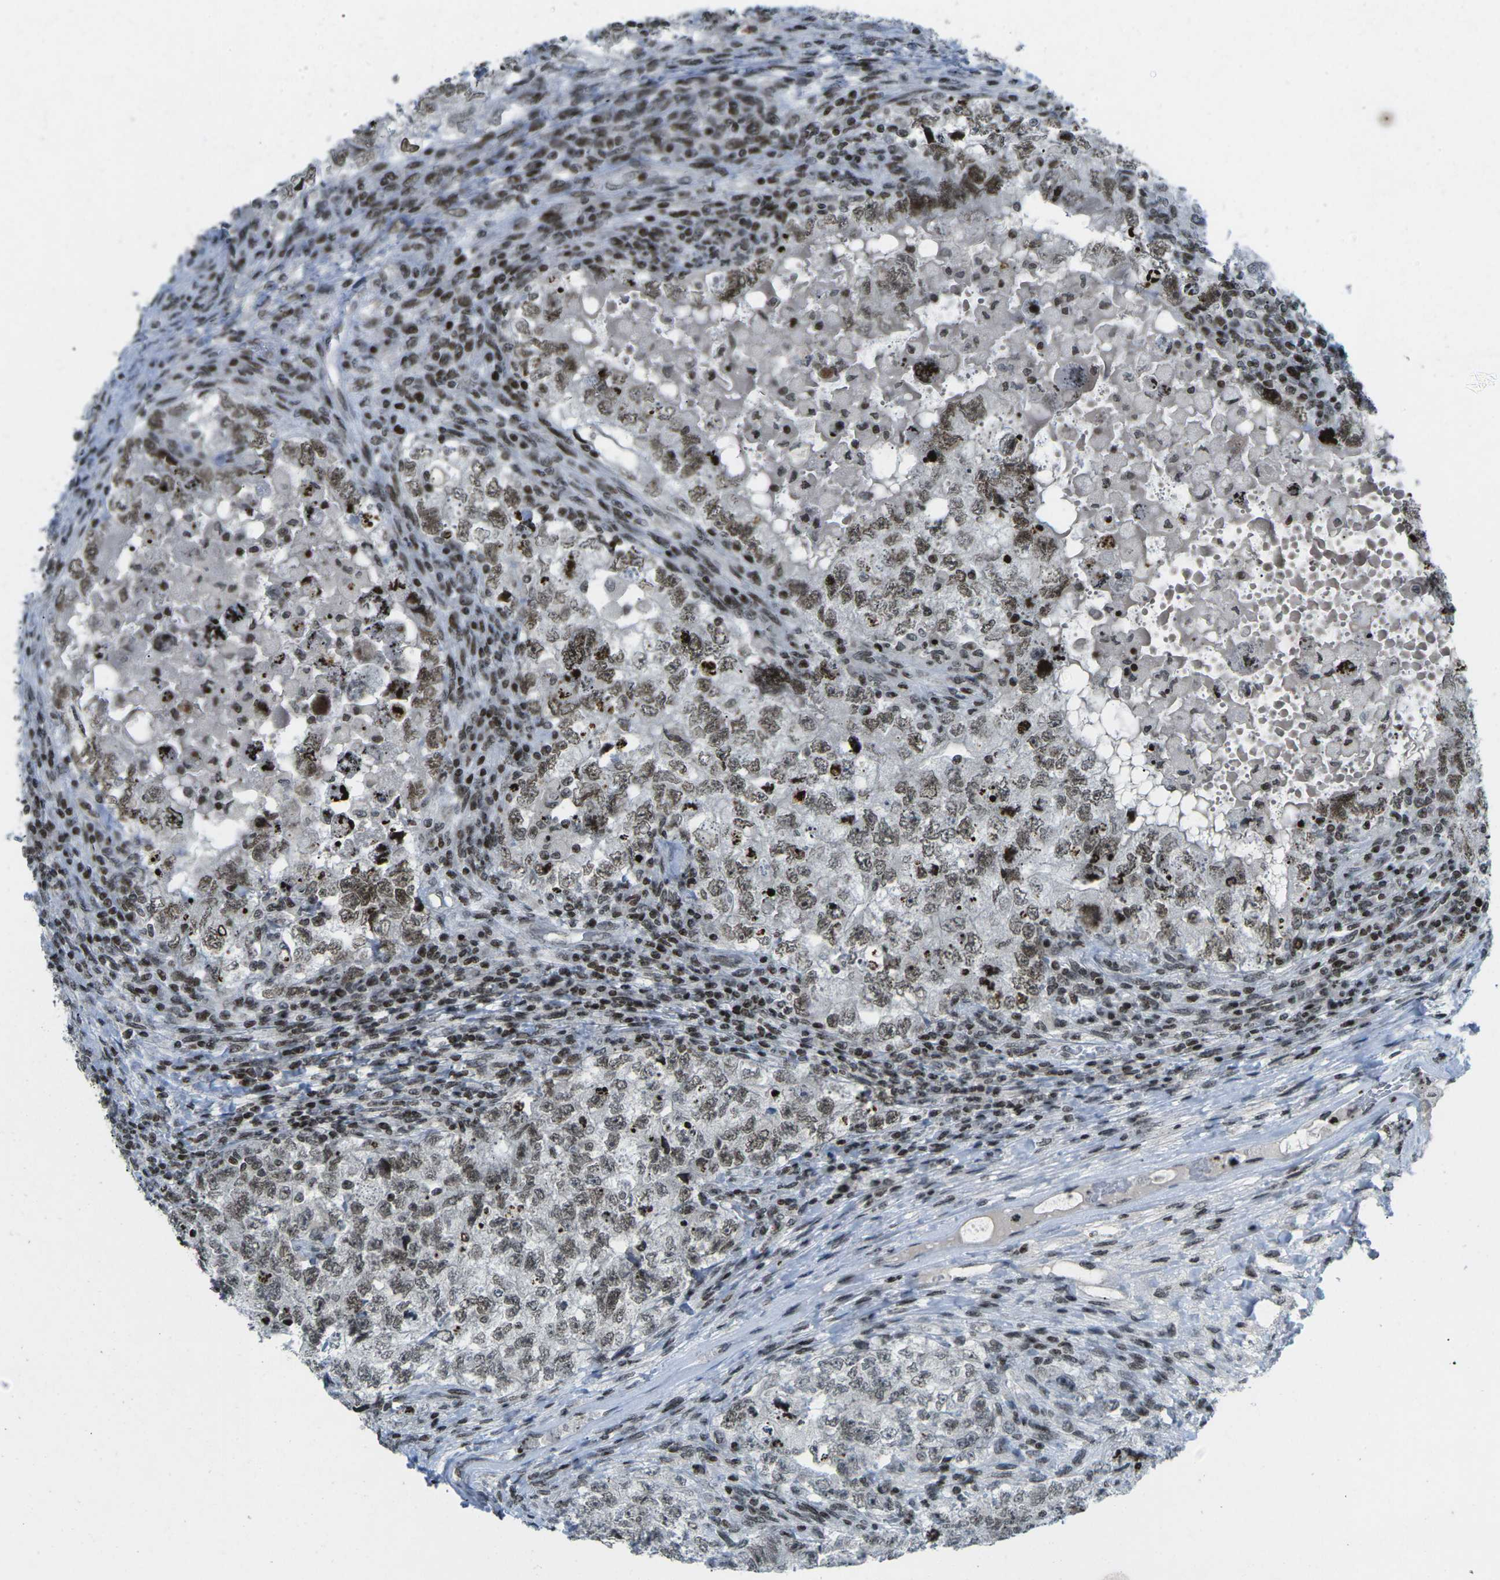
{"staining": {"intensity": "moderate", "quantity": ">75%", "location": "nuclear"}, "tissue": "testis cancer", "cell_type": "Tumor cells", "image_type": "cancer", "snomed": [{"axis": "morphology", "description": "Carcinoma, Embryonal, NOS"}, {"axis": "topography", "description": "Testis"}], "caption": "DAB (3,3'-diaminobenzidine) immunohistochemical staining of testis cancer reveals moderate nuclear protein staining in approximately >75% of tumor cells.", "gene": "EME1", "patient": {"sex": "male", "age": 36}}